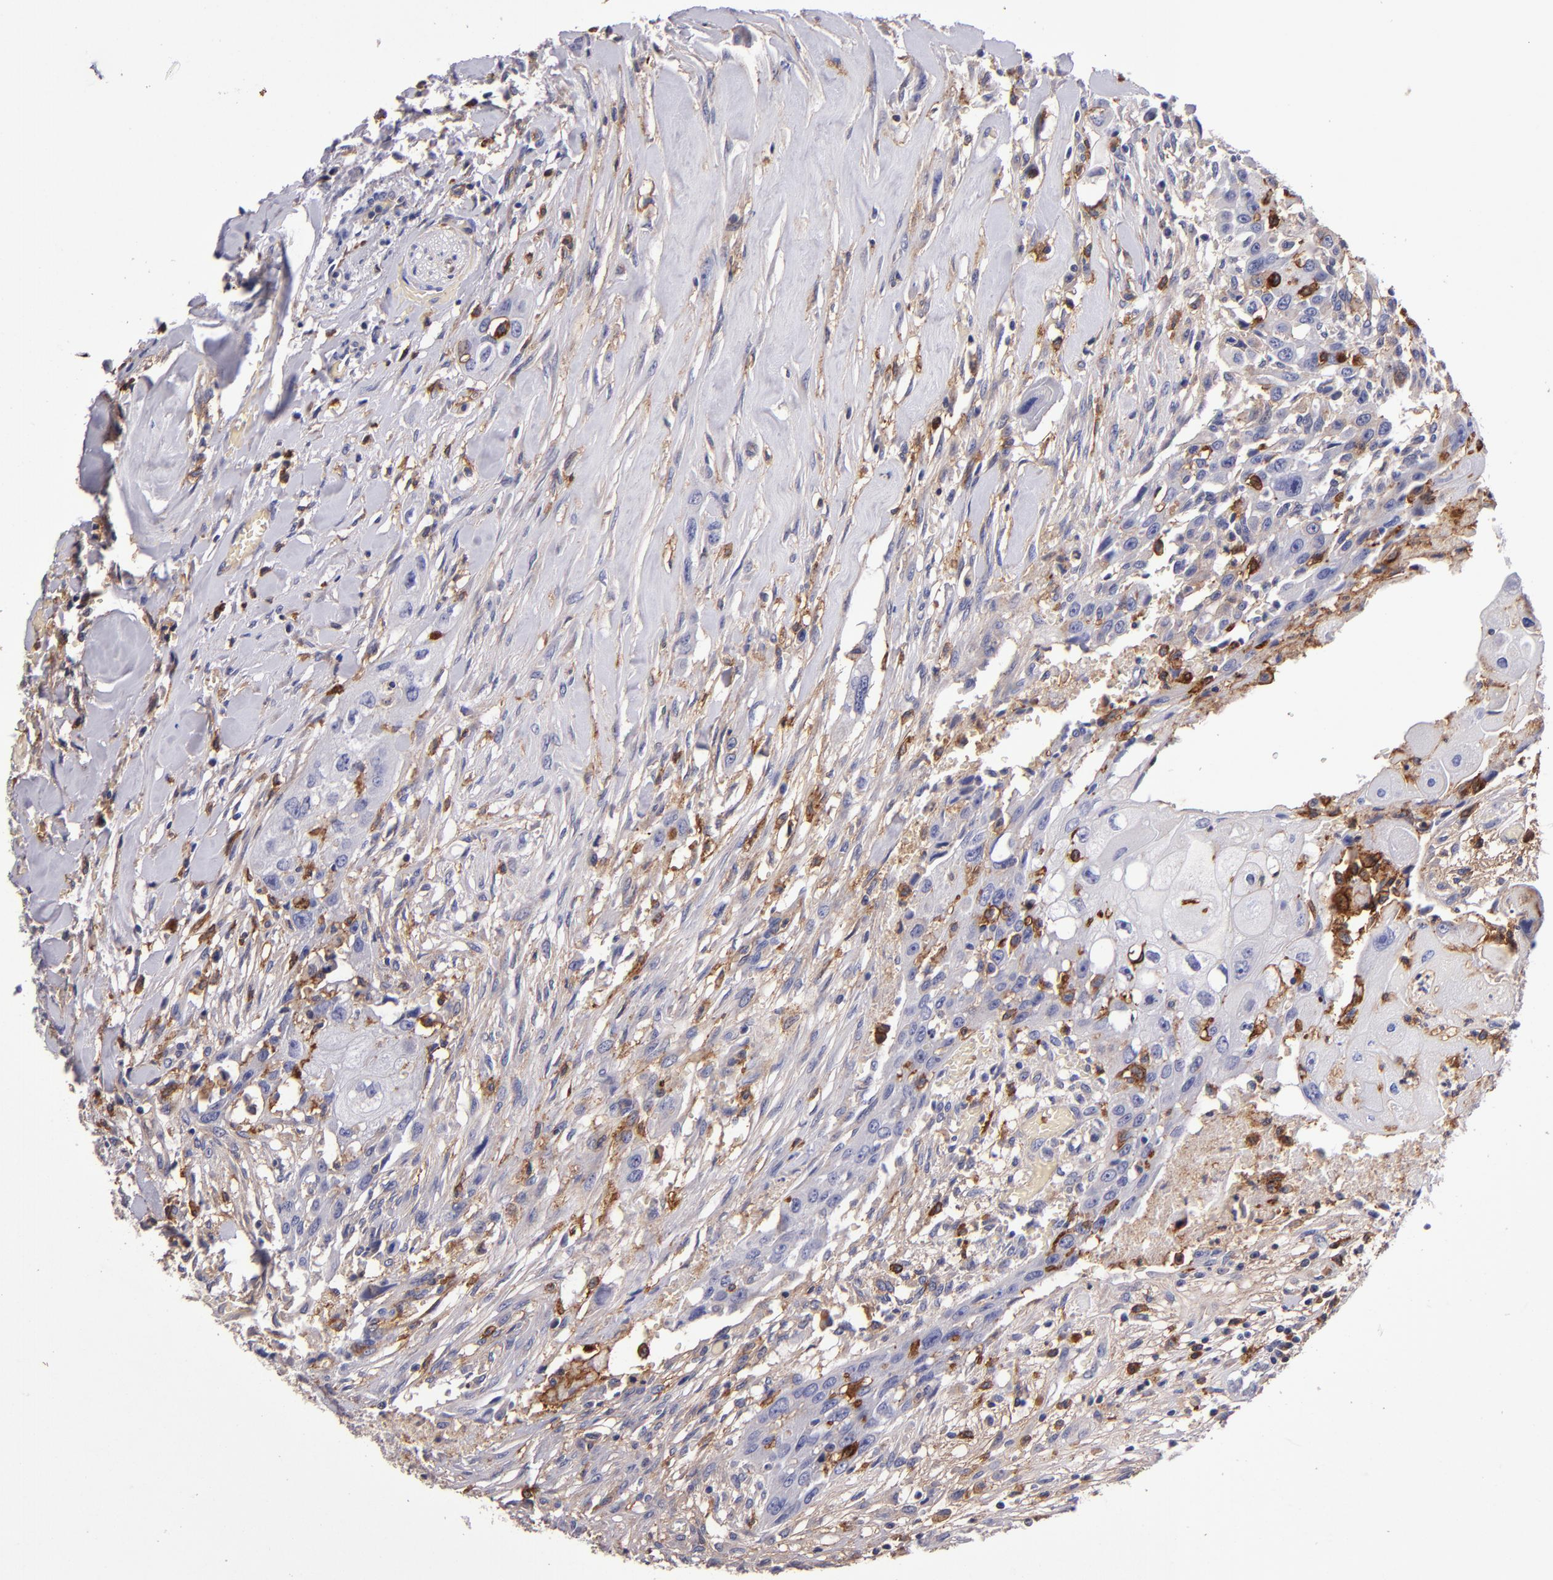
{"staining": {"intensity": "strong", "quantity": "<25%", "location": "cytoplasmic/membranous"}, "tissue": "head and neck cancer", "cell_type": "Tumor cells", "image_type": "cancer", "snomed": [{"axis": "morphology", "description": "Neoplasm, malignant, NOS"}, {"axis": "topography", "description": "Salivary gland"}, {"axis": "topography", "description": "Head-Neck"}], "caption": "About <25% of tumor cells in head and neck cancer (malignant neoplasm) exhibit strong cytoplasmic/membranous protein expression as visualized by brown immunohistochemical staining.", "gene": "SIRPA", "patient": {"sex": "male", "age": 43}}